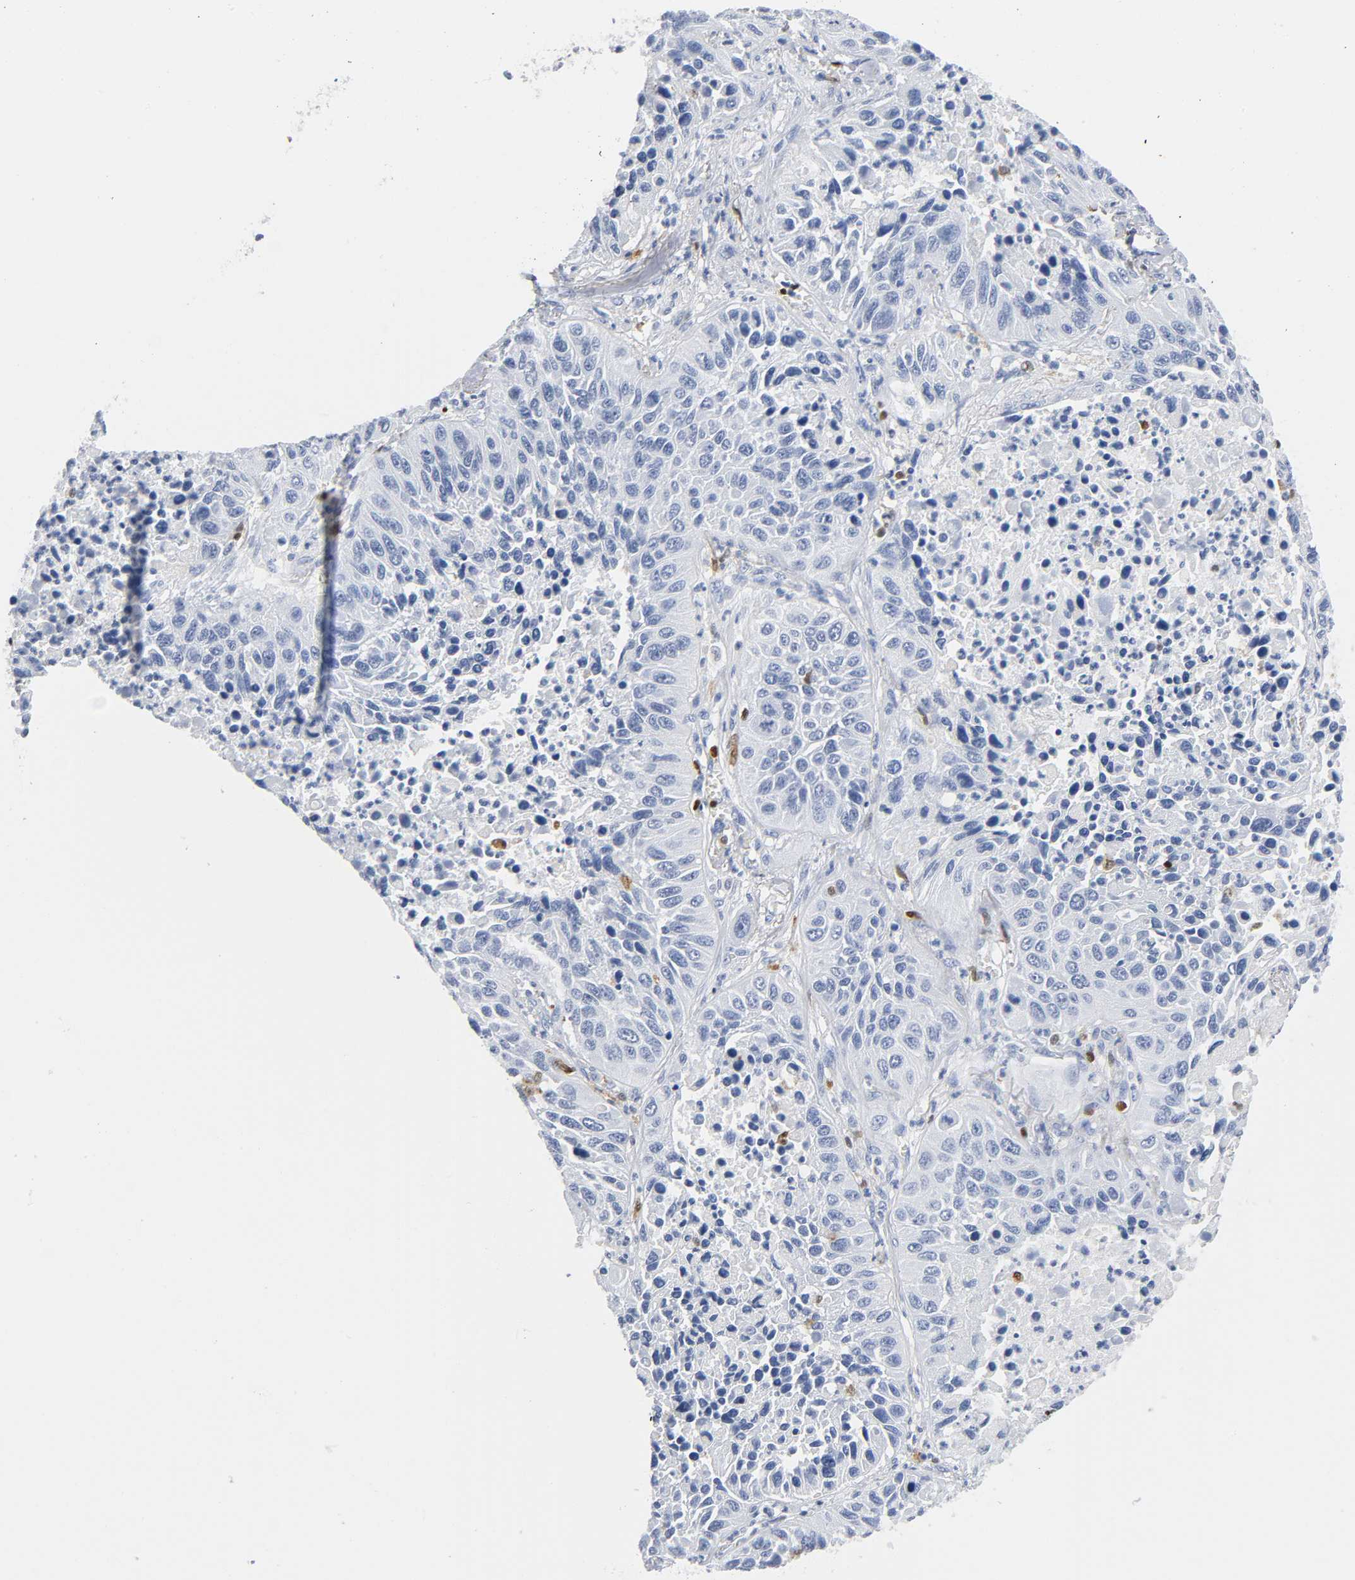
{"staining": {"intensity": "negative", "quantity": "none", "location": "none"}, "tissue": "lung cancer", "cell_type": "Tumor cells", "image_type": "cancer", "snomed": [{"axis": "morphology", "description": "Squamous cell carcinoma, NOS"}, {"axis": "topography", "description": "Lung"}], "caption": "A high-resolution histopathology image shows immunohistochemistry (IHC) staining of lung cancer, which displays no significant expression in tumor cells.", "gene": "DOK2", "patient": {"sex": "female", "age": 76}}